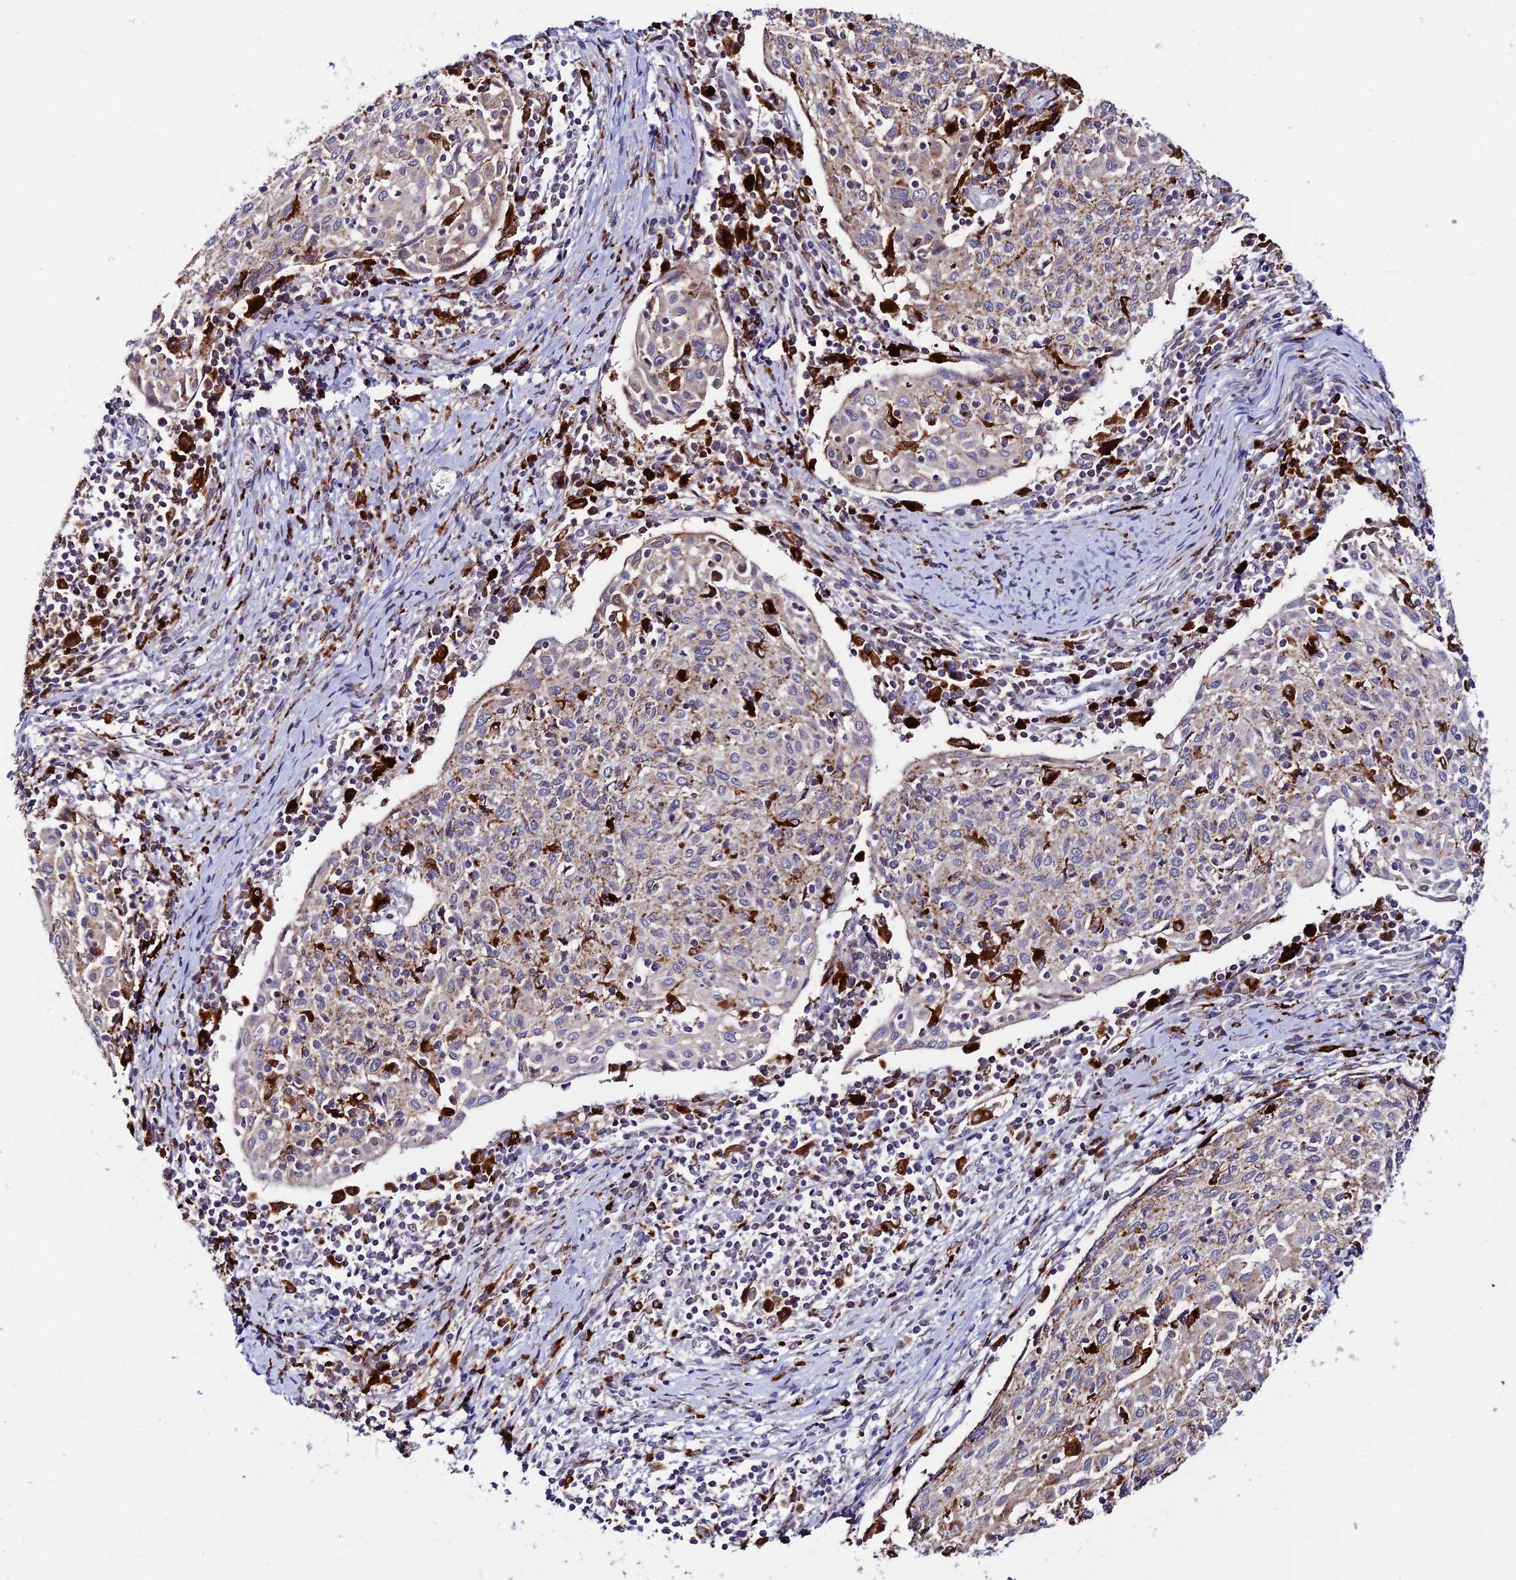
{"staining": {"intensity": "moderate", "quantity": "25%-75%", "location": "cytoplasmic/membranous"}, "tissue": "cervical cancer", "cell_type": "Tumor cells", "image_type": "cancer", "snomed": [{"axis": "morphology", "description": "Squamous cell carcinoma, NOS"}, {"axis": "topography", "description": "Cervix"}], "caption": "This is an image of immunohistochemistry staining of cervical squamous cell carcinoma, which shows moderate staining in the cytoplasmic/membranous of tumor cells.", "gene": "HIC1", "patient": {"sex": "female", "age": 52}}